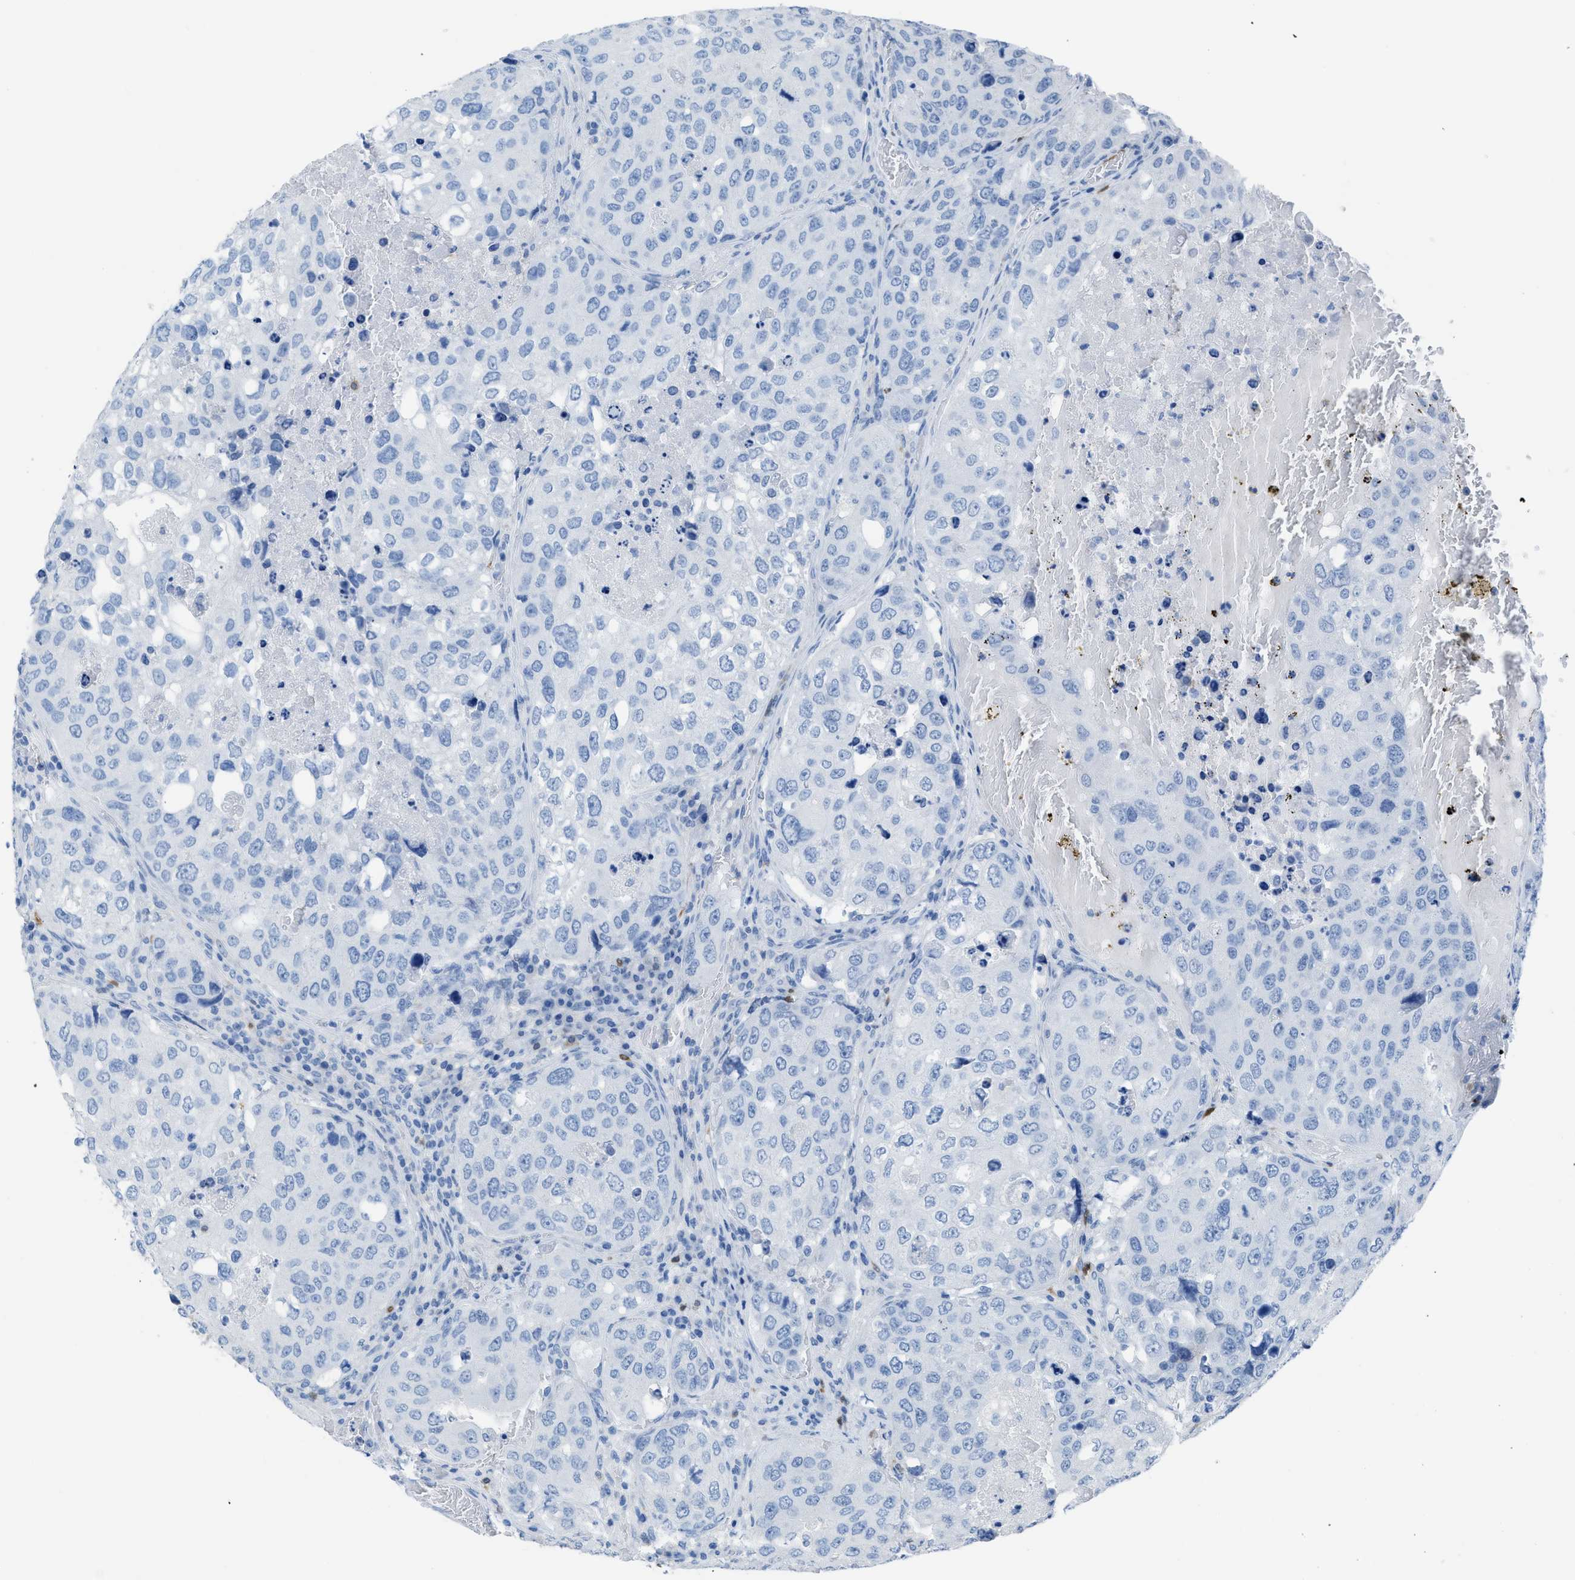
{"staining": {"intensity": "negative", "quantity": "none", "location": "none"}, "tissue": "urothelial cancer", "cell_type": "Tumor cells", "image_type": "cancer", "snomed": [{"axis": "morphology", "description": "Urothelial carcinoma, High grade"}, {"axis": "topography", "description": "Lymph node"}, {"axis": "topography", "description": "Urinary bladder"}], "caption": "Immunohistochemistry (IHC) of human urothelial cancer reveals no positivity in tumor cells.", "gene": "CDKN2A", "patient": {"sex": "male", "age": 51}}